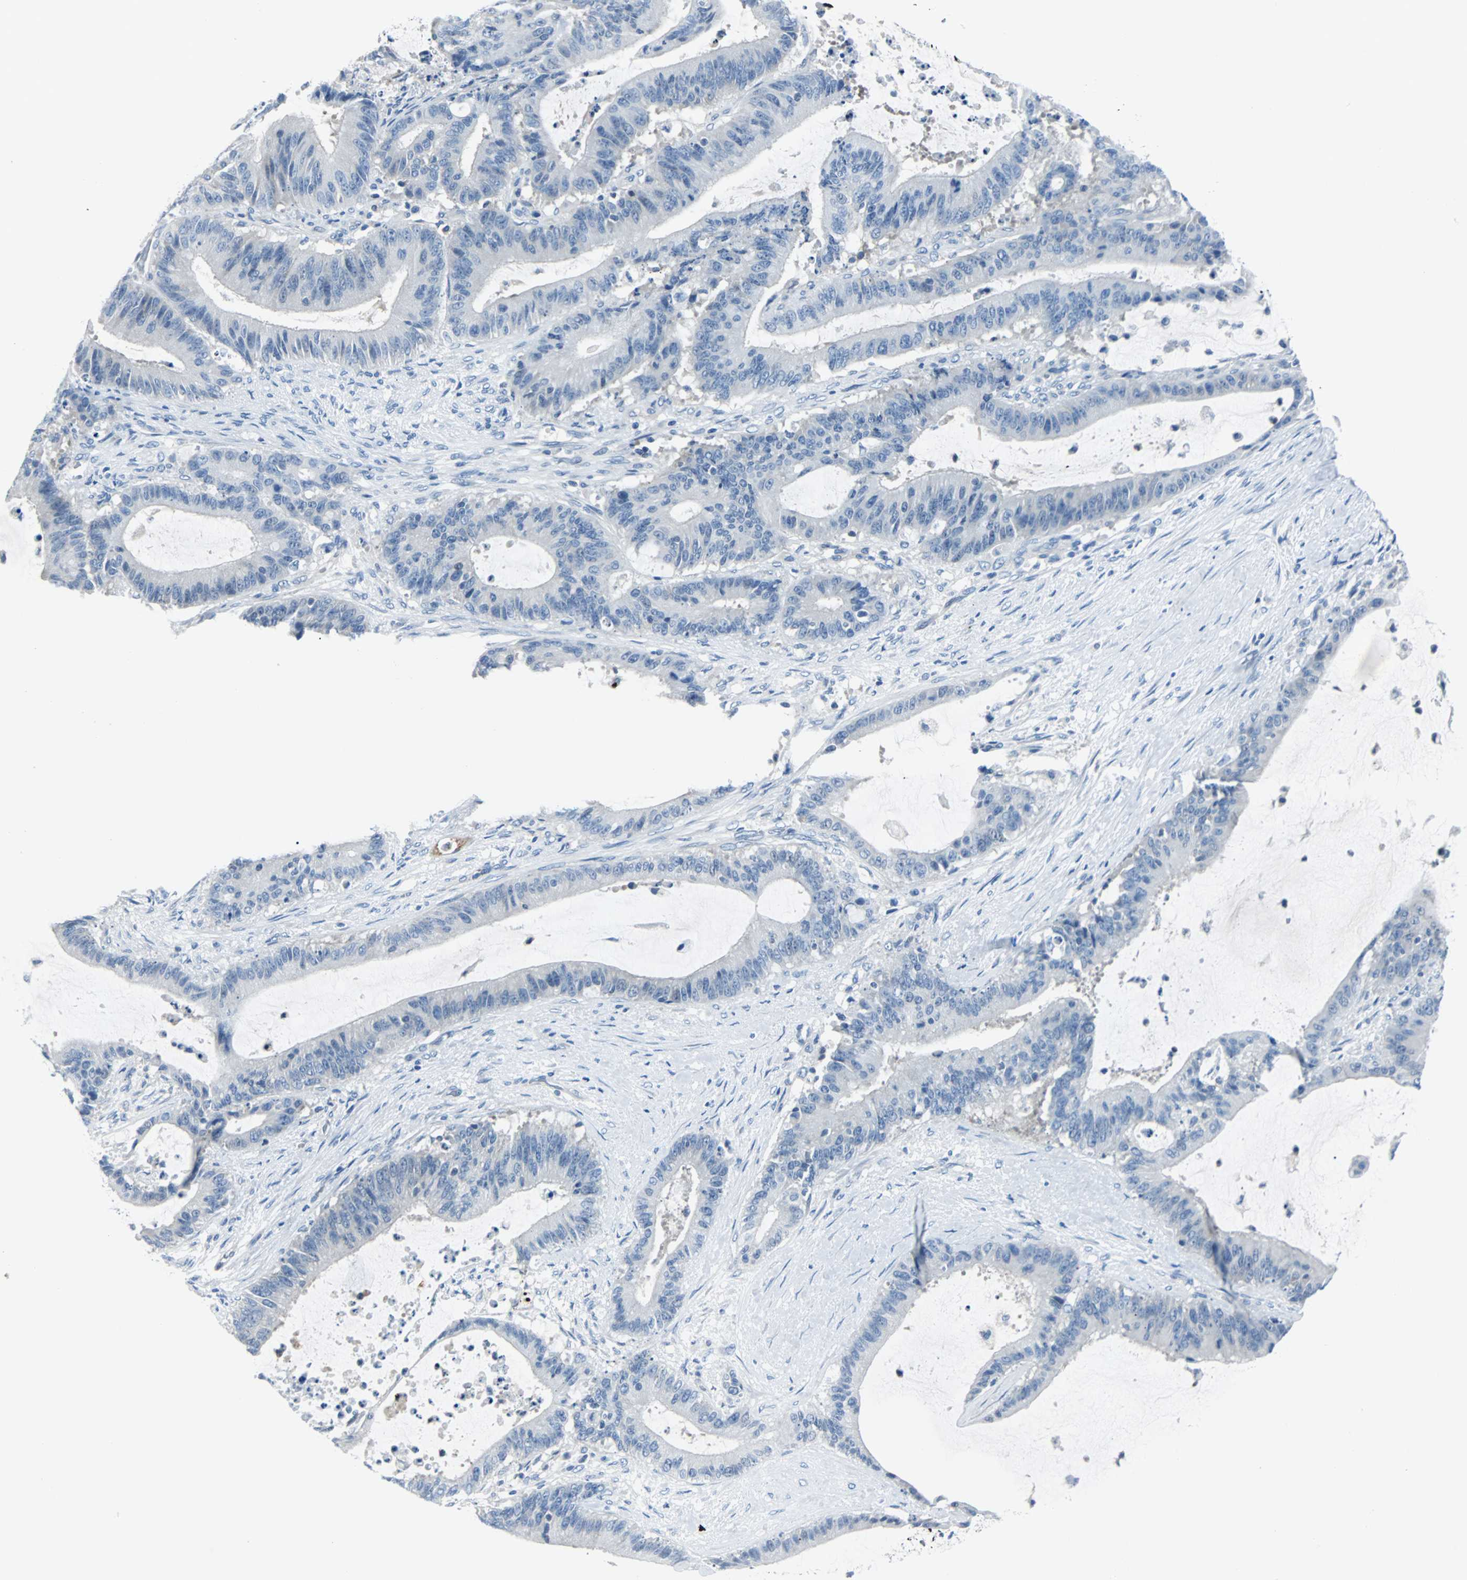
{"staining": {"intensity": "negative", "quantity": "none", "location": "none"}, "tissue": "liver cancer", "cell_type": "Tumor cells", "image_type": "cancer", "snomed": [{"axis": "morphology", "description": "Cholangiocarcinoma"}, {"axis": "topography", "description": "Liver"}], "caption": "Immunohistochemistry image of neoplastic tissue: human liver cancer (cholangiocarcinoma) stained with DAB displays no significant protein staining in tumor cells.", "gene": "RASA1", "patient": {"sex": "female", "age": 73}}